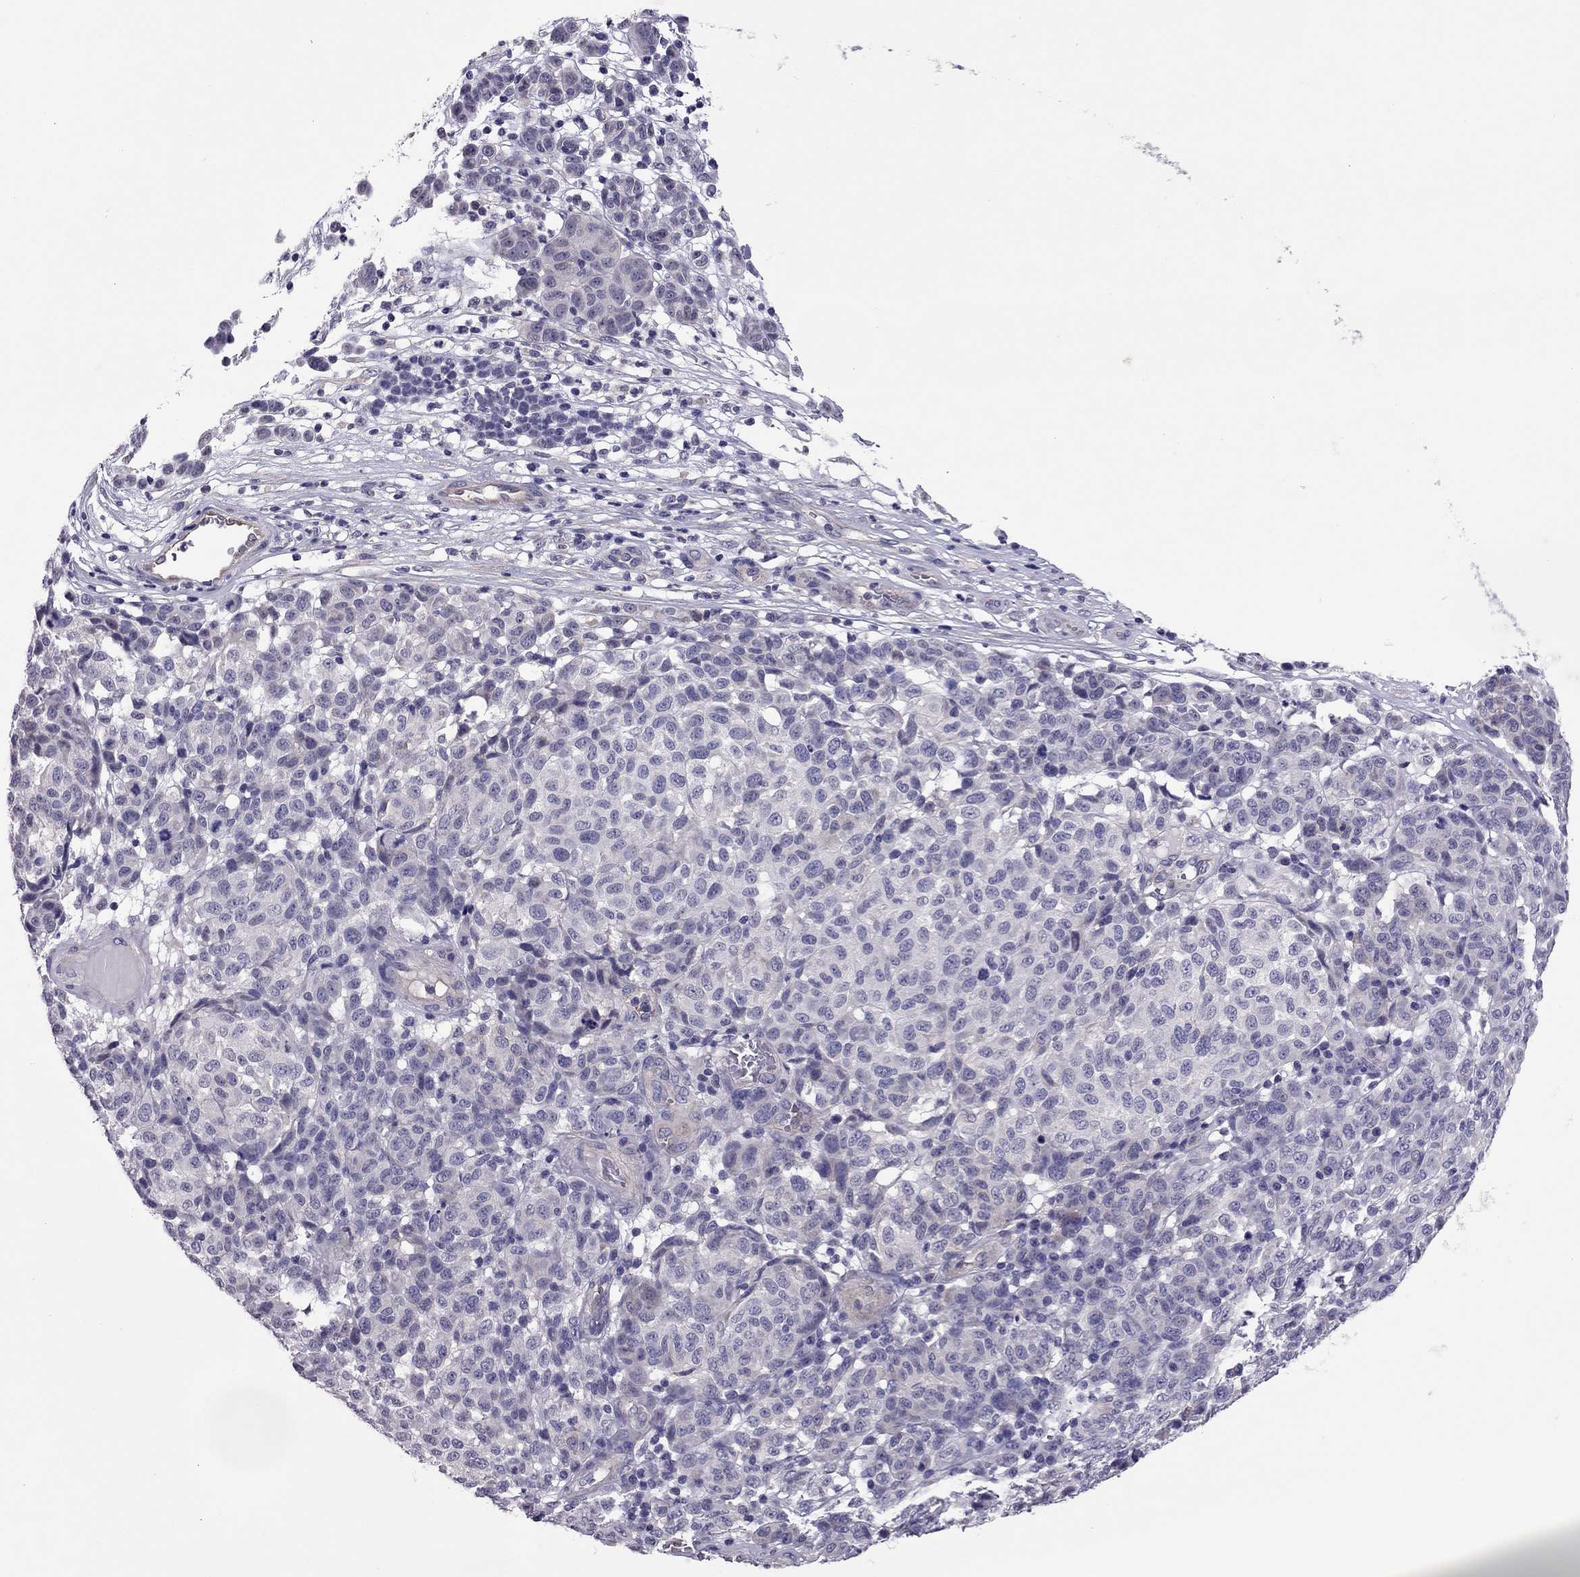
{"staining": {"intensity": "negative", "quantity": "none", "location": "none"}, "tissue": "melanoma", "cell_type": "Tumor cells", "image_type": "cancer", "snomed": [{"axis": "morphology", "description": "Malignant melanoma, NOS"}, {"axis": "topography", "description": "Skin"}], "caption": "Melanoma was stained to show a protein in brown. There is no significant positivity in tumor cells.", "gene": "SLC16A8", "patient": {"sex": "male", "age": 59}}